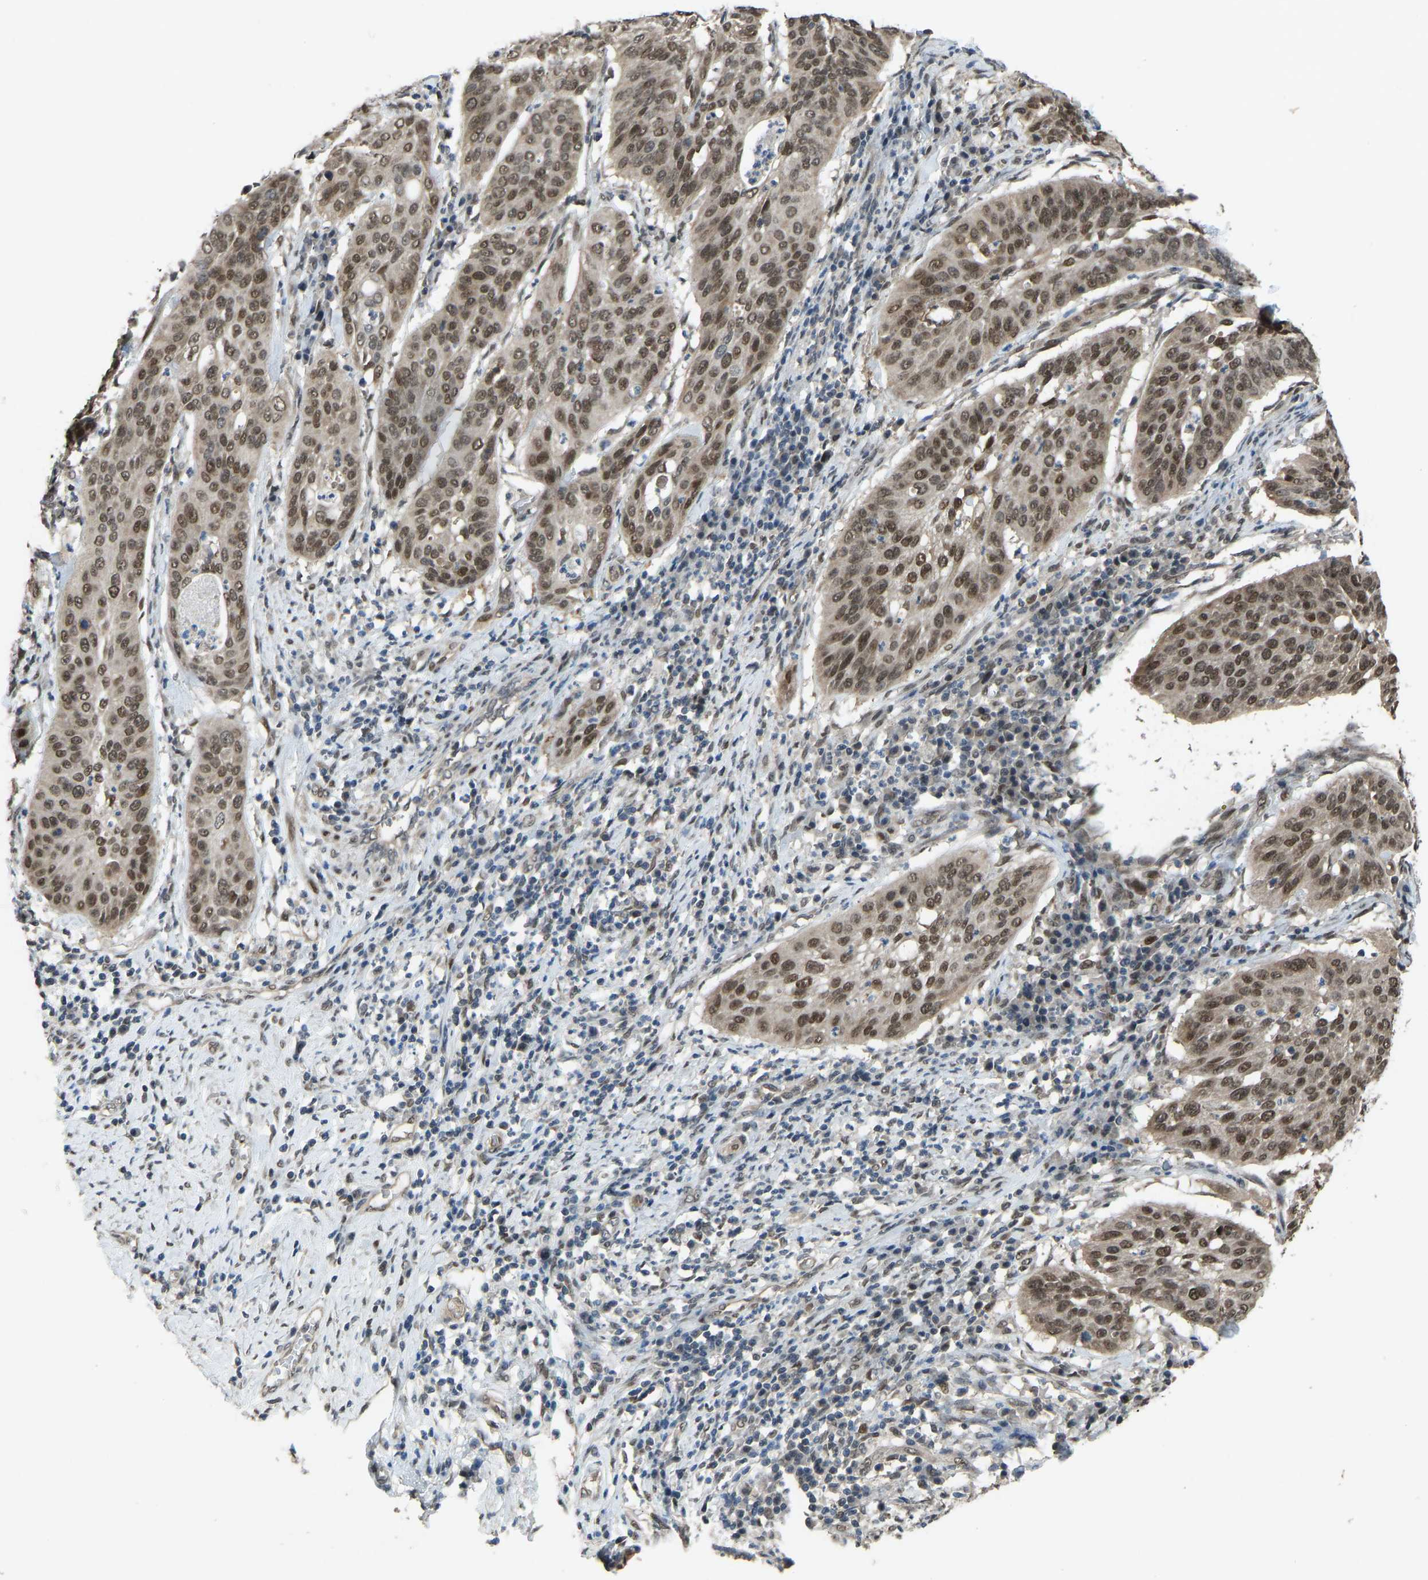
{"staining": {"intensity": "moderate", "quantity": ">75%", "location": "cytoplasmic/membranous,nuclear"}, "tissue": "cervical cancer", "cell_type": "Tumor cells", "image_type": "cancer", "snomed": [{"axis": "morphology", "description": "Normal tissue, NOS"}, {"axis": "morphology", "description": "Squamous cell carcinoma, NOS"}, {"axis": "topography", "description": "Cervix"}], "caption": "A high-resolution histopathology image shows immunohistochemistry staining of cervical squamous cell carcinoma, which shows moderate cytoplasmic/membranous and nuclear staining in about >75% of tumor cells. The protein is shown in brown color, while the nuclei are stained blue.", "gene": "KPNA6", "patient": {"sex": "female", "age": 39}}